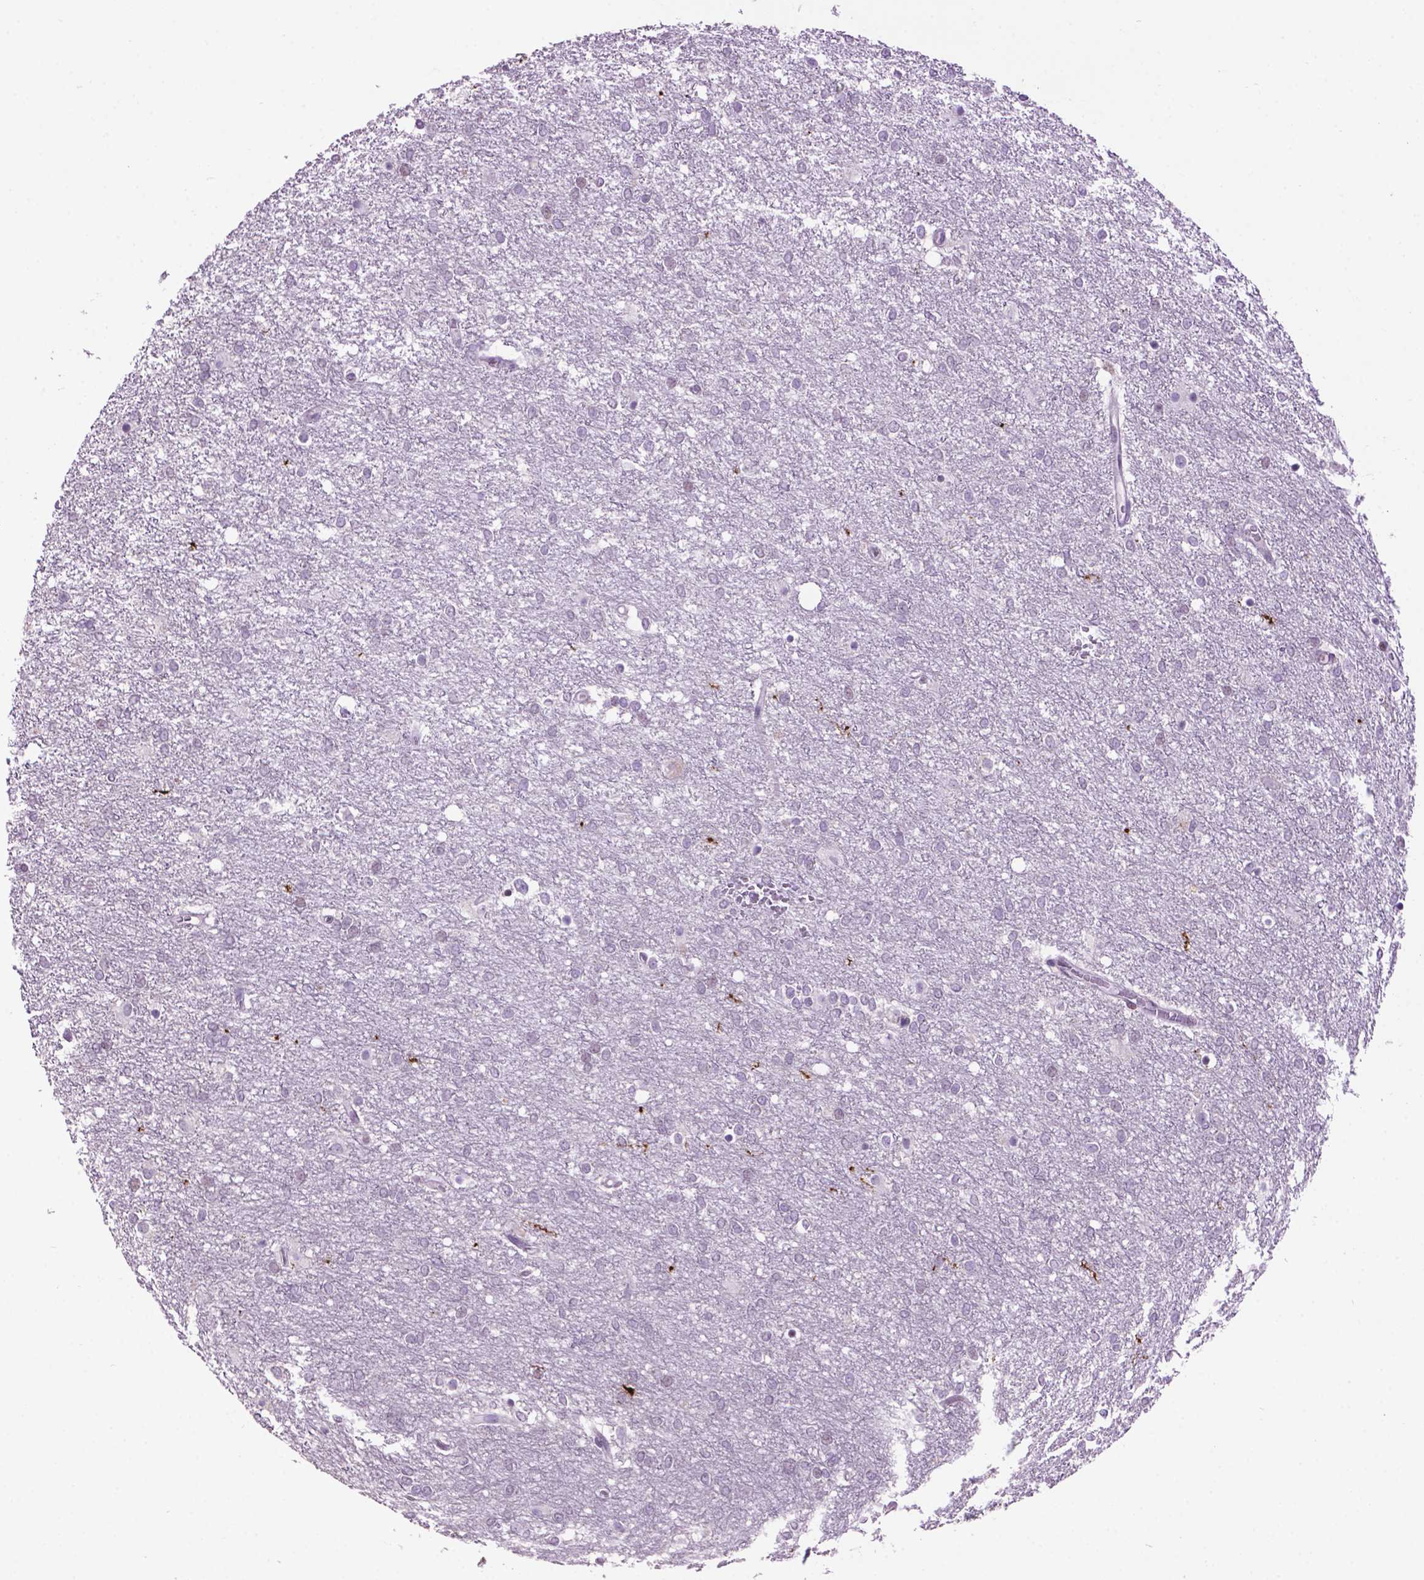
{"staining": {"intensity": "negative", "quantity": "none", "location": "none"}, "tissue": "glioma", "cell_type": "Tumor cells", "image_type": "cancer", "snomed": [{"axis": "morphology", "description": "Glioma, malignant, High grade"}, {"axis": "topography", "description": "Brain"}], "caption": "The immunohistochemistry micrograph has no significant positivity in tumor cells of malignant high-grade glioma tissue. Brightfield microscopy of IHC stained with DAB (3,3'-diaminobenzidine) (brown) and hematoxylin (blue), captured at high magnification.", "gene": "TH", "patient": {"sex": "female", "age": 61}}